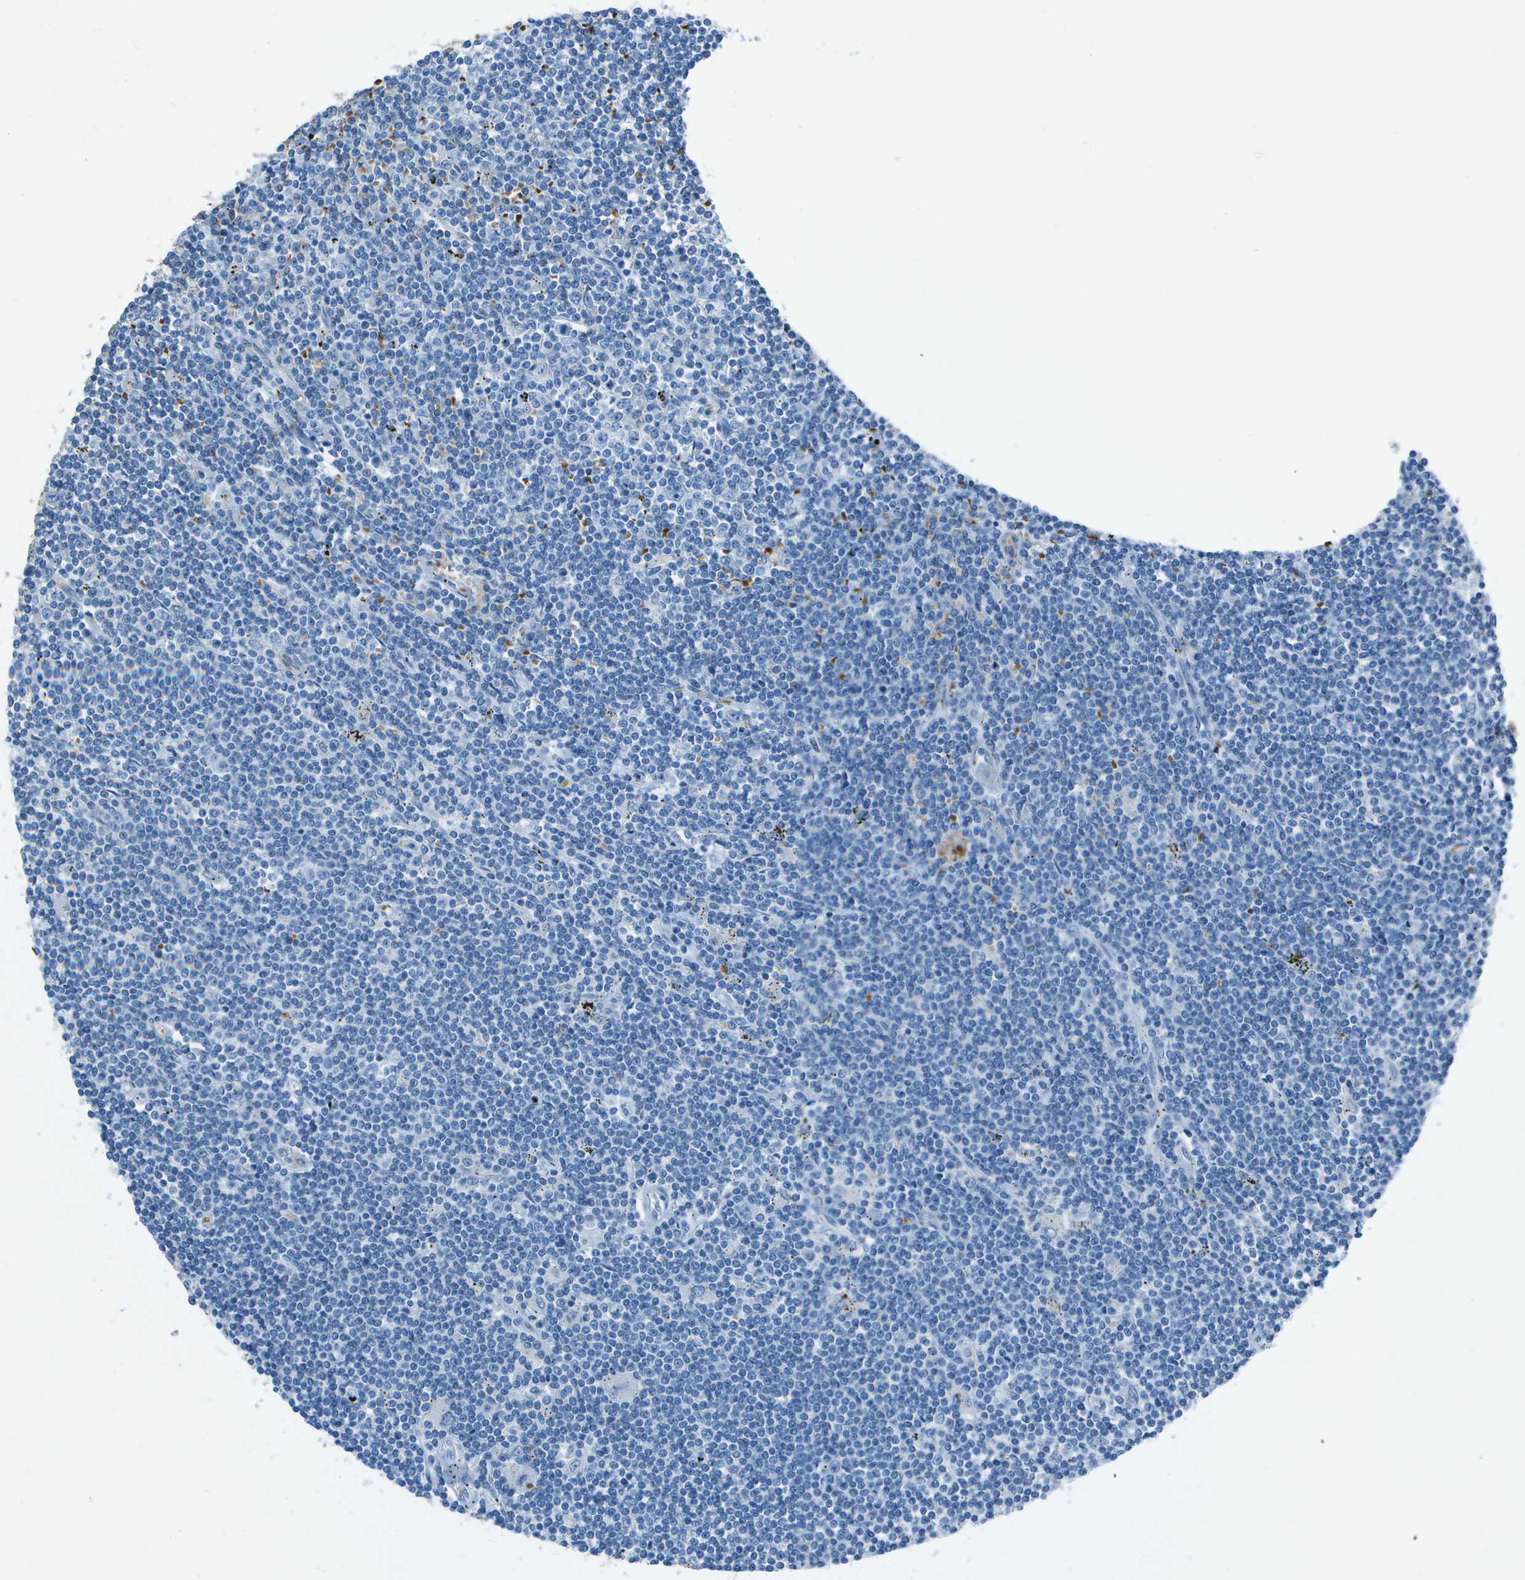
{"staining": {"intensity": "negative", "quantity": "none", "location": "none"}, "tissue": "lymphoma", "cell_type": "Tumor cells", "image_type": "cancer", "snomed": [{"axis": "morphology", "description": "Malignant lymphoma, non-Hodgkin's type, Low grade"}, {"axis": "topography", "description": "Spleen"}], "caption": "A high-resolution photomicrograph shows immunohistochemistry (IHC) staining of low-grade malignant lymphoma, non-Hodgkin's type, which displays no significant staining in tumor cells.", "gene": "ASL", "patient": {"sex": "male", "age": 76}}